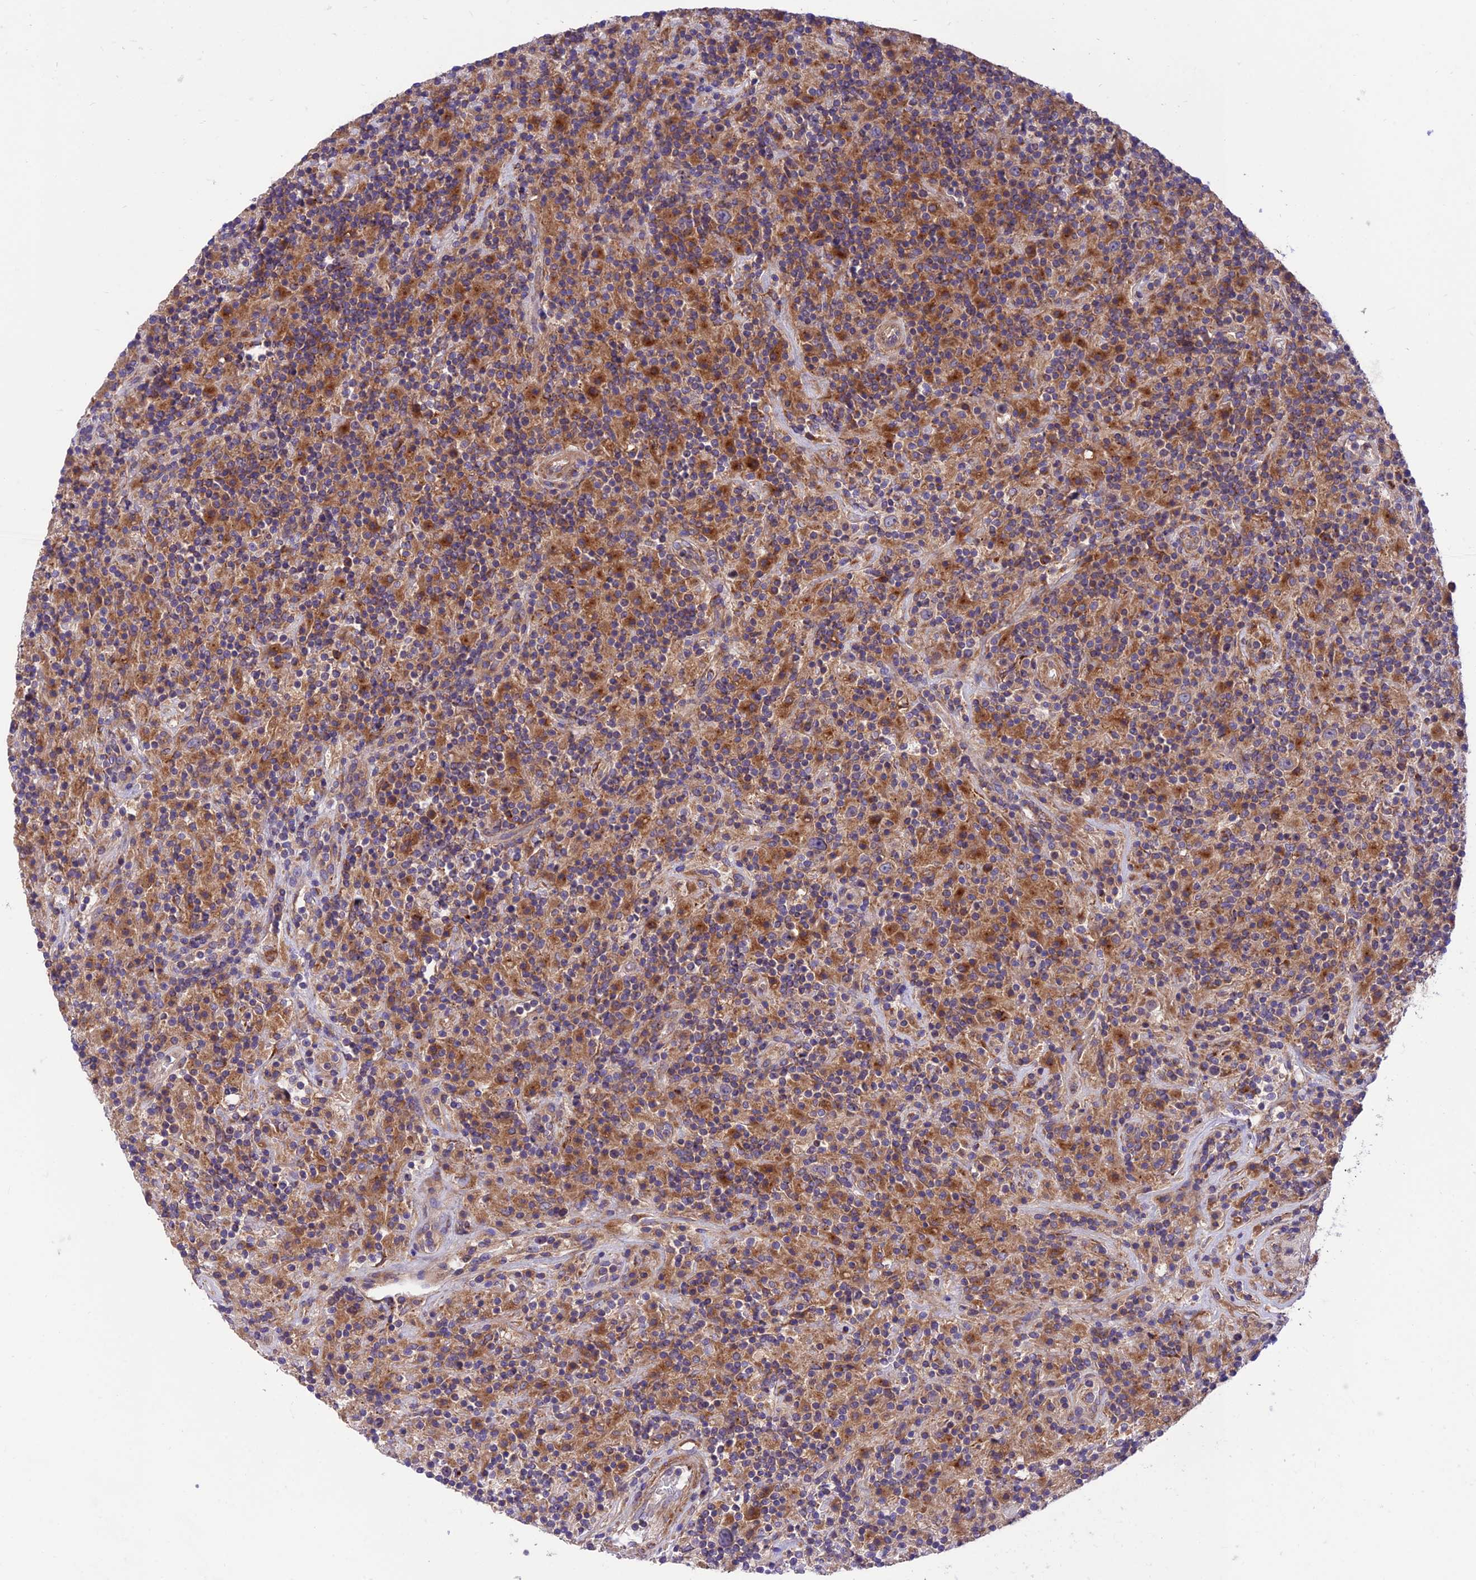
{"staining": {"intensity": "weak", "quantity": "25%-75%", "location": "cytoplasmic/membranous"}, "tissue": "lymphoma", "cell_type": "Tumor cells", "image_type": "cancer", "snomed": [{"axis": "morphology", "description": "Hodgkin's disease, NOS"}, {"axis": "topography", "description": "Lymph node"}], "caption": "DAB (3,3'-diaminobenzidine) immunohistochemical staining of Hodgkin's disease shows weak cytoplasmic/membranous protein positivity in about 25%-75% of tumor cells. (brown staining indicates protein expression, while blue staining denotes nuclei).", "gene": "VPS16", "patient": {"sex": "male", "age": 70}}